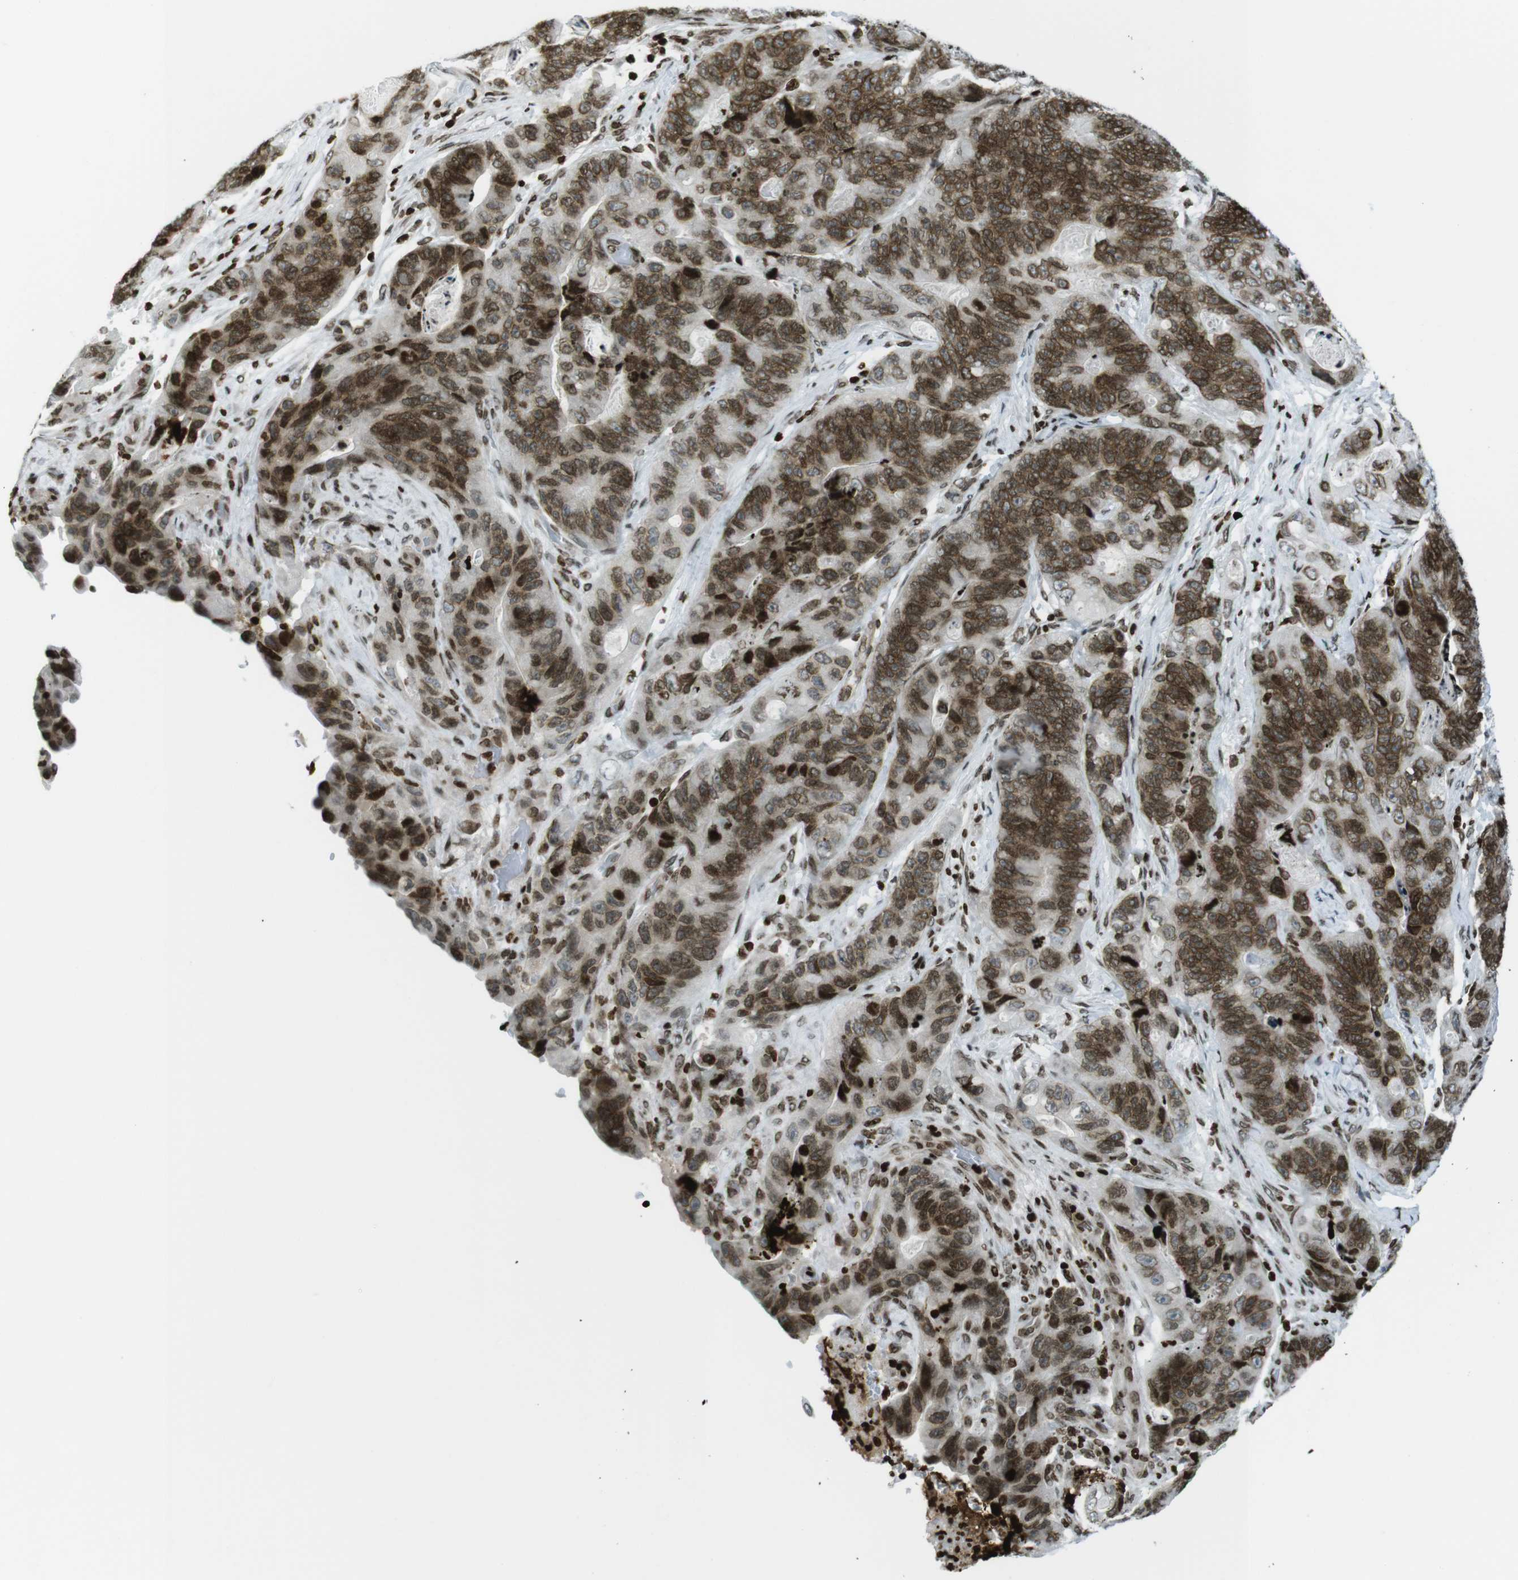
{"staining": {"intensity": "moderate", "quantity": ">75%", "location": "nuclear"}, "tissue": "stomach cancer", "cell_type": "Tumor cells", "image_type": "cancer", "snomed": [{"axis": "morphology", "description": "Adenocarcinoma, NOS"}, {"axis": "topography", "description": "Stomach"}], "caption": "Protein analysis of stomach cancer tissue reveals moderate nuclear staining in approximately >75% of tumor cells.", "gene": "H2AC8", "patient": {"sex": "female", "age": 89}}